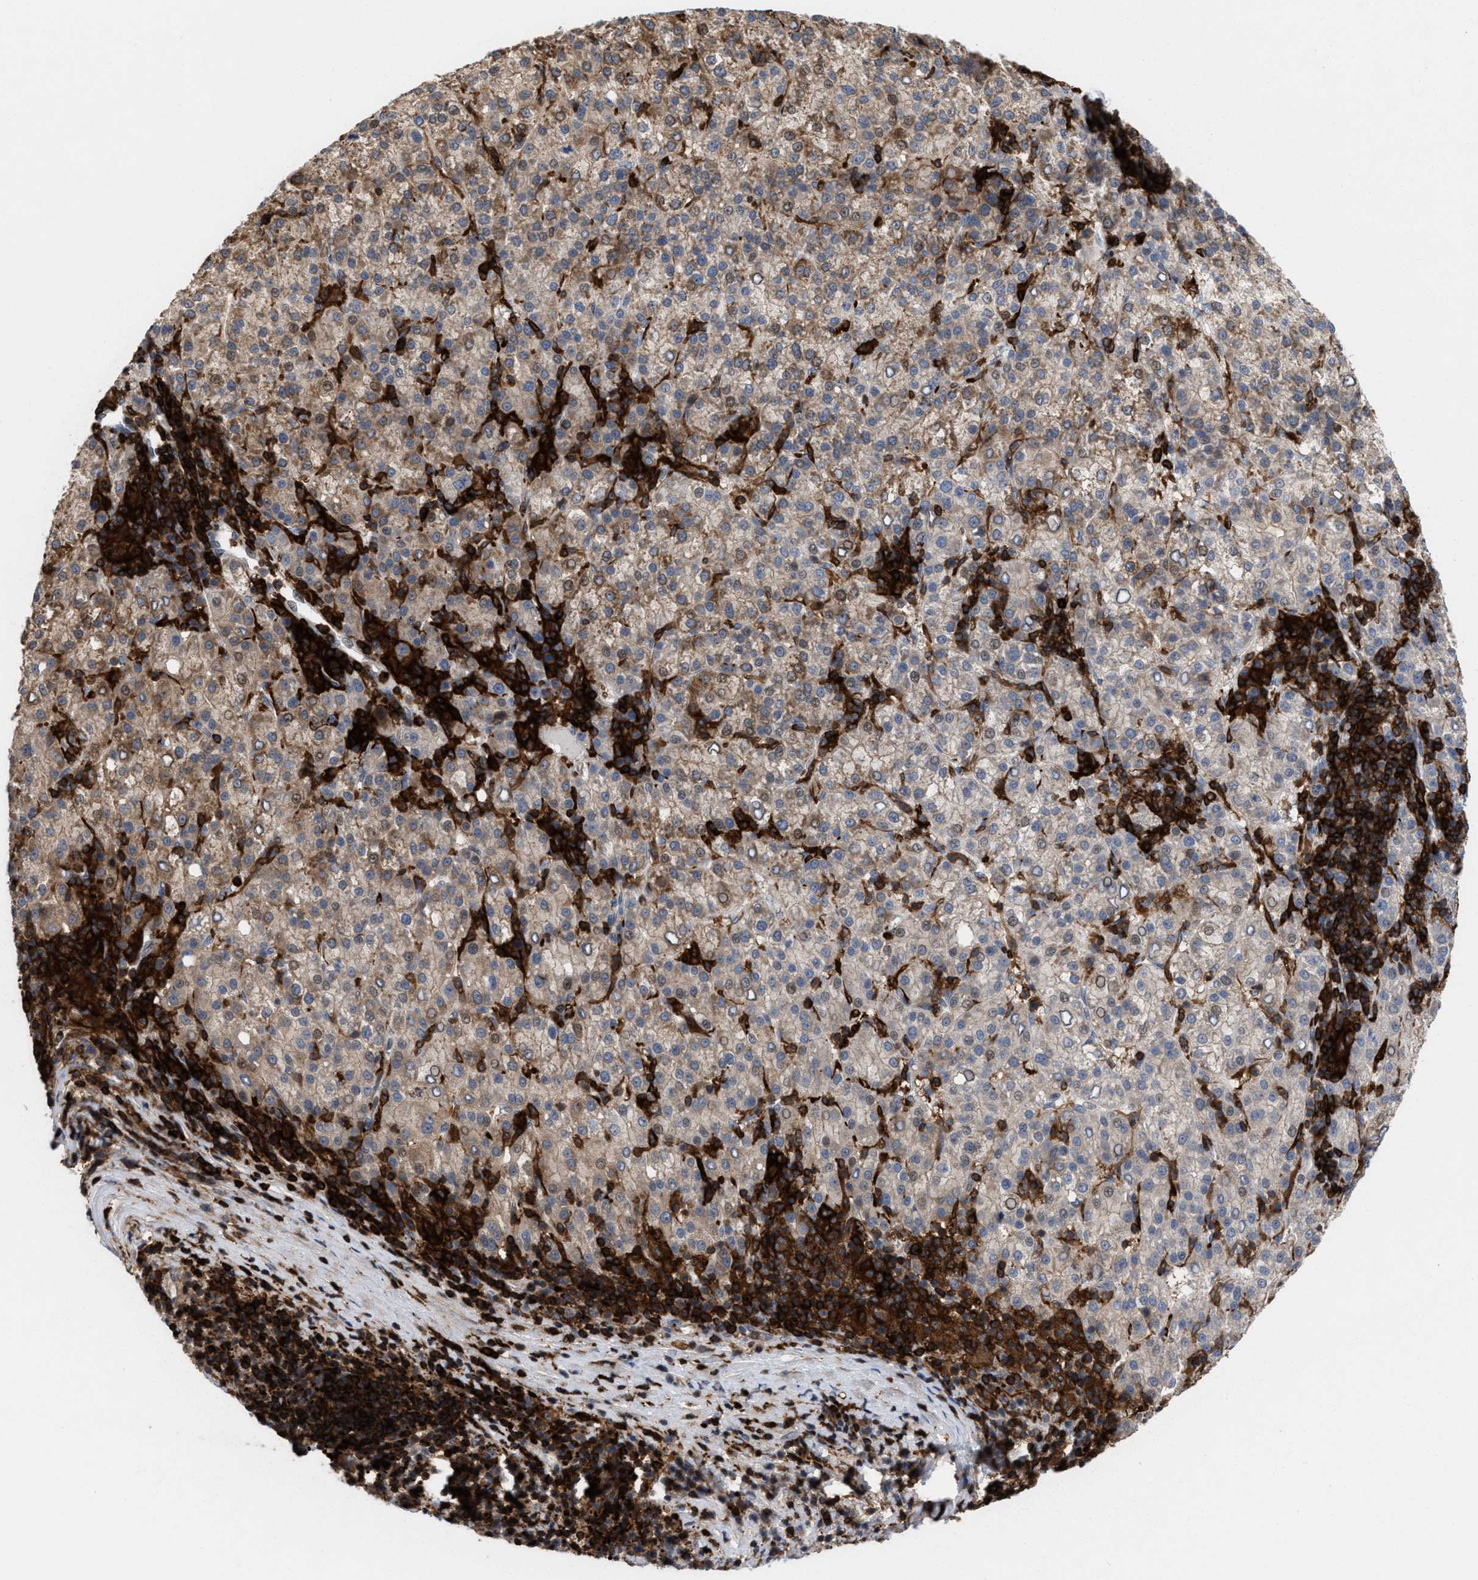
{"staining": {"intensity": "moderate", "quantity": "25%-75%", "location": "cytoplasmic/membranous"}, "tissue": "liver cancer", "cell_type": "Tumor cells", "image_type": "cancer", "snomed": [{"axis": "morphology", "description": "Carcinoma, Hepatocellular, NOS"}, {"axis": "topography", "description": "Liver"}], "caption": "Tumor cells demonstrate medium levels of moderate cytoplasmic/membranous staining in about 25%-75% of cells in human hepatocellular carcinoma (liver).", "gene": "PTPRE", "patient": {"sex": "female", "age": 58}}